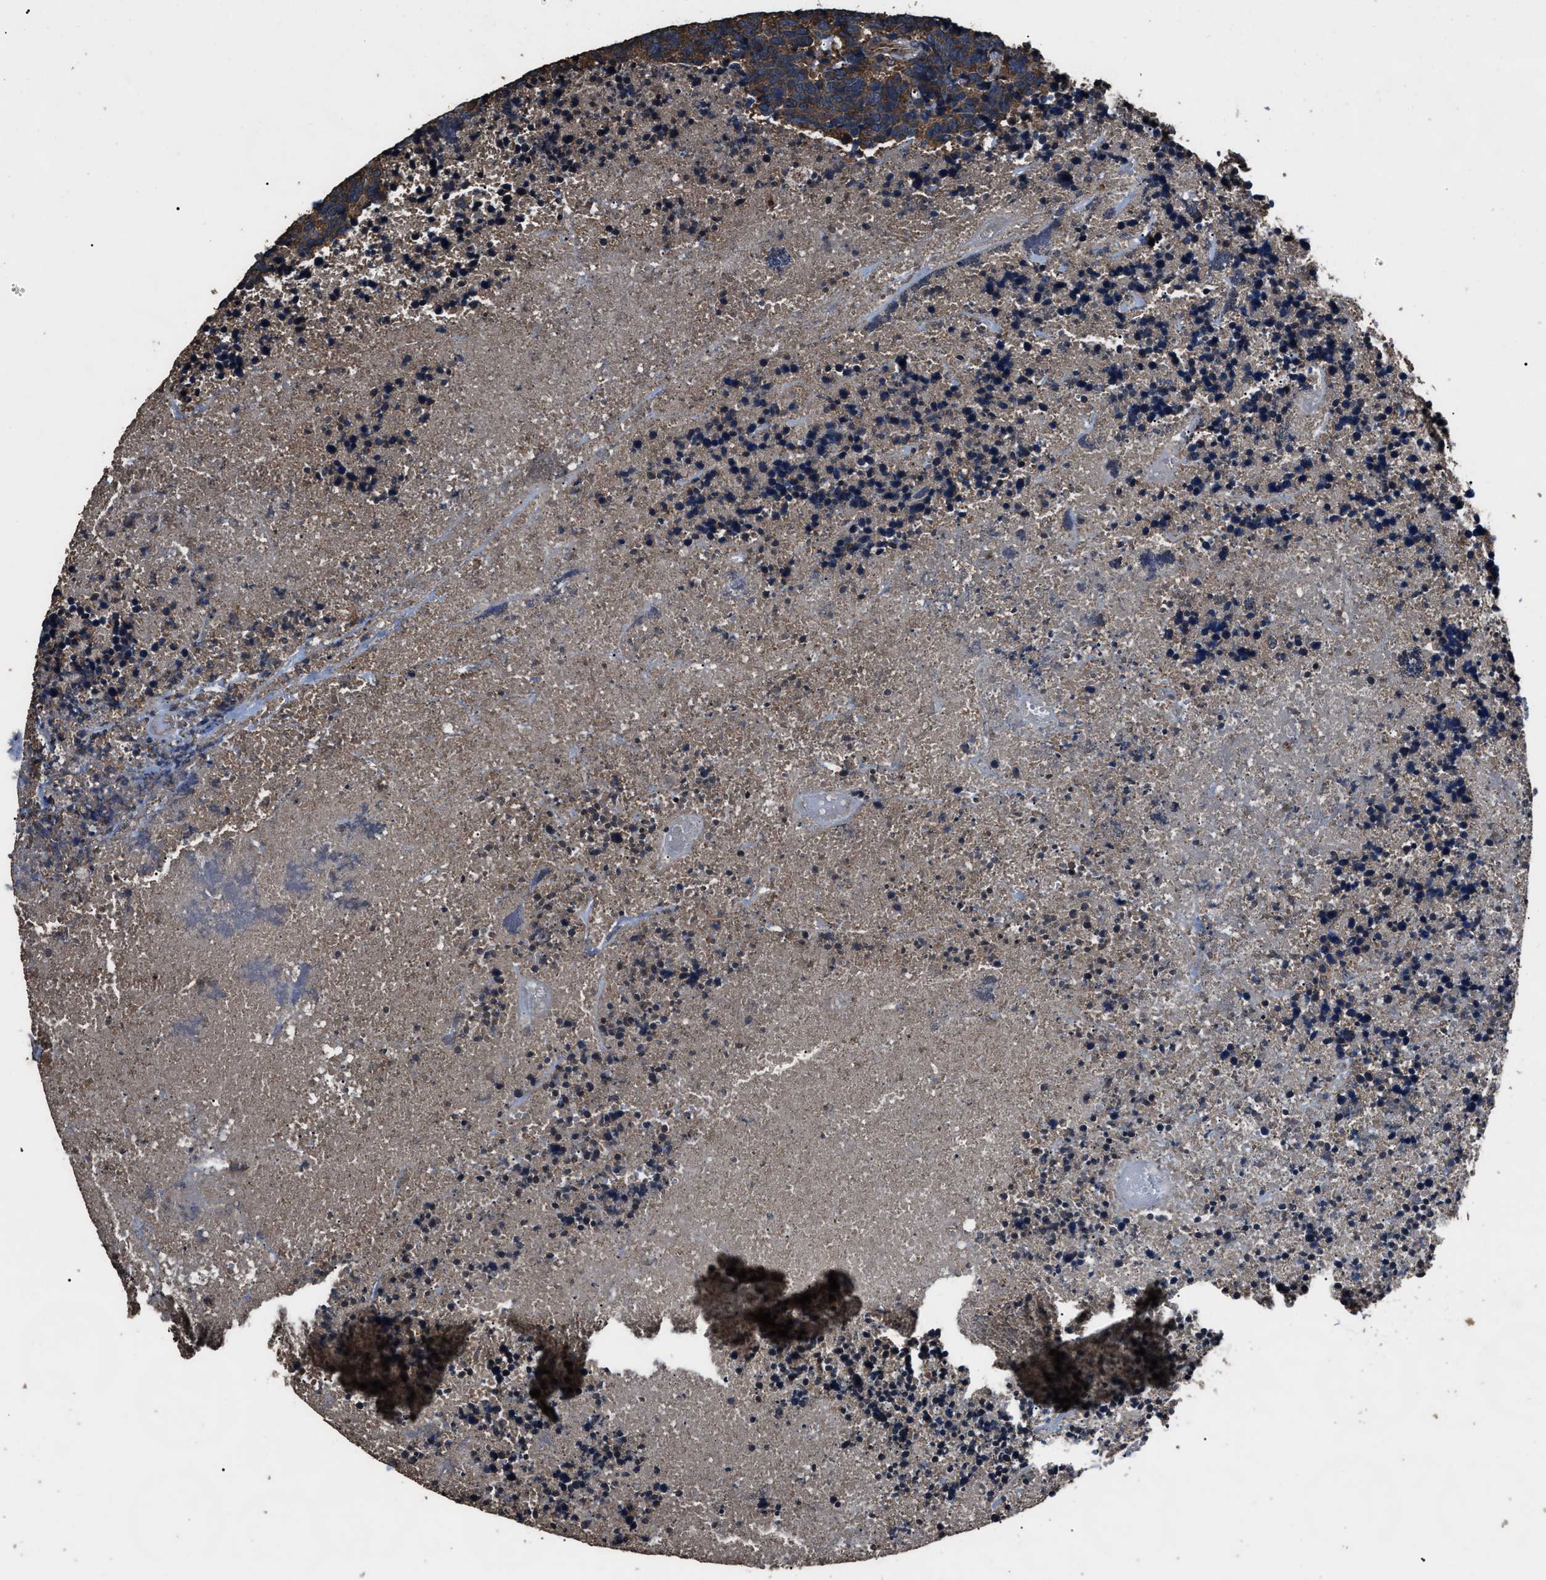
{"staining": {"intensity": "strong", "quantity": ">75%", "location": "cytoplasmic/membranous"}, "tissue": "carcinoid", "cell_type": "Tumor cells", "image_type": "cancer", "snomed": [{"axis": "morphology", "description": "Carcinoma, NOS"}, {"axis": "morphology", "description": "Carcinoid, malignant, NOS"}, {"axis": "topography", "description": "Urinary bladder"}], "caption": "Strong cytoplasmic/membranous expression is present in approximately >75% of tumor cells in carcinoma.", "gene": "RNF216", "patient": {"sex": "male", "age": 57}}